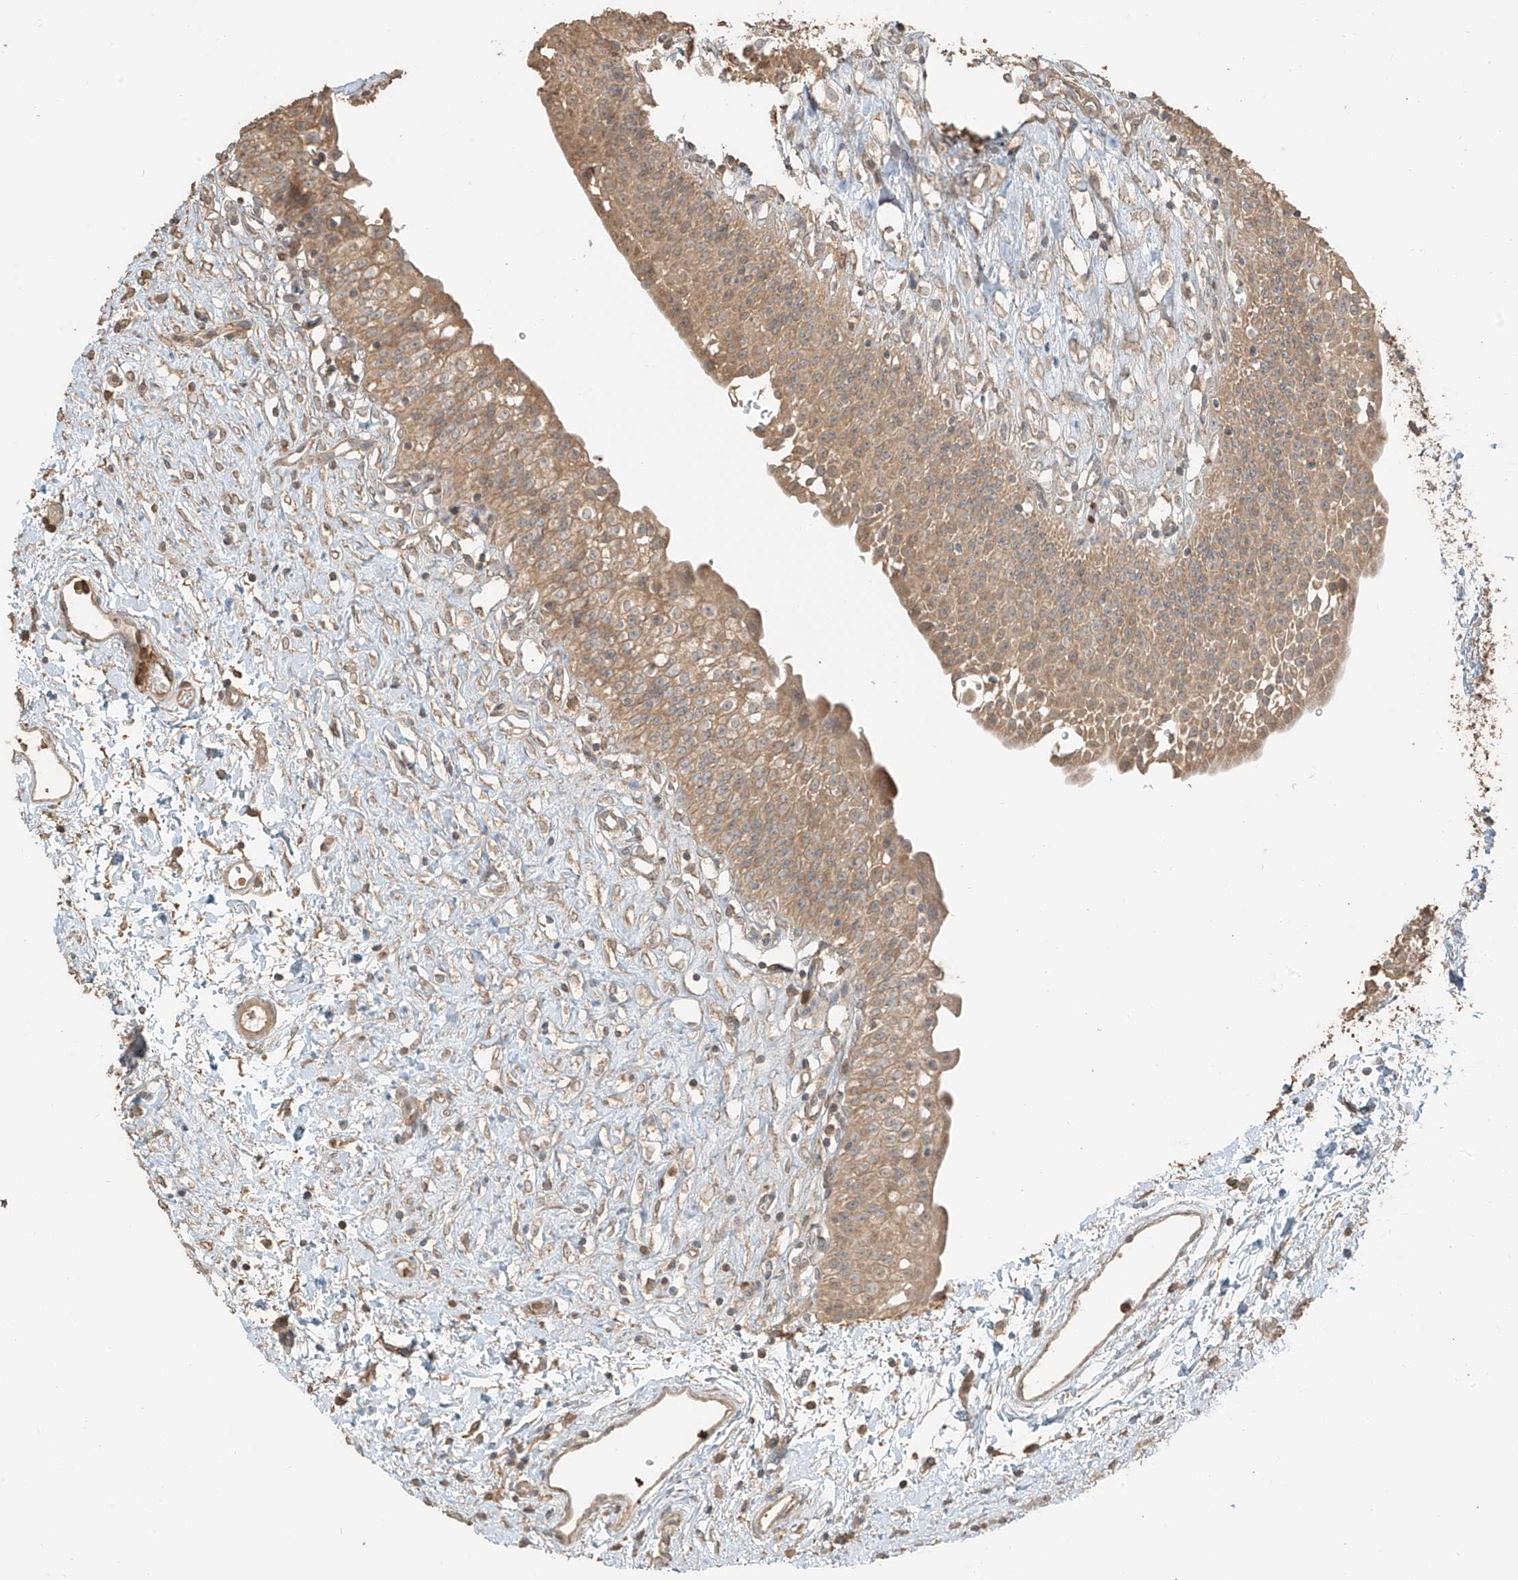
{"staining": {"intensity": "moderate", "quantity": ">75%", "location": "cytoplasmic/membranous"}, "tissue": "urinary bladder", "cell_type": "Urothelial cells", "image_type": "normal", "snomed": [{"axis": "morphology", "description": "Normal tissue, NOS"}, {"axis": "topography", "description": "Urinary bladder"}], "caption": "Urothelial cells demonstrate moderate cytoplasmic/membranous expression in approximately >75% of cells in unremarkable urinary bladder. (Stains: DAB (3,3'-diaminobenzidine) in brown, nuclei in blue, Microscopy: brightfield microscopy at high magnification).", "gene": "RFTN2", "patient": {"sex": "male", "age": 51}}